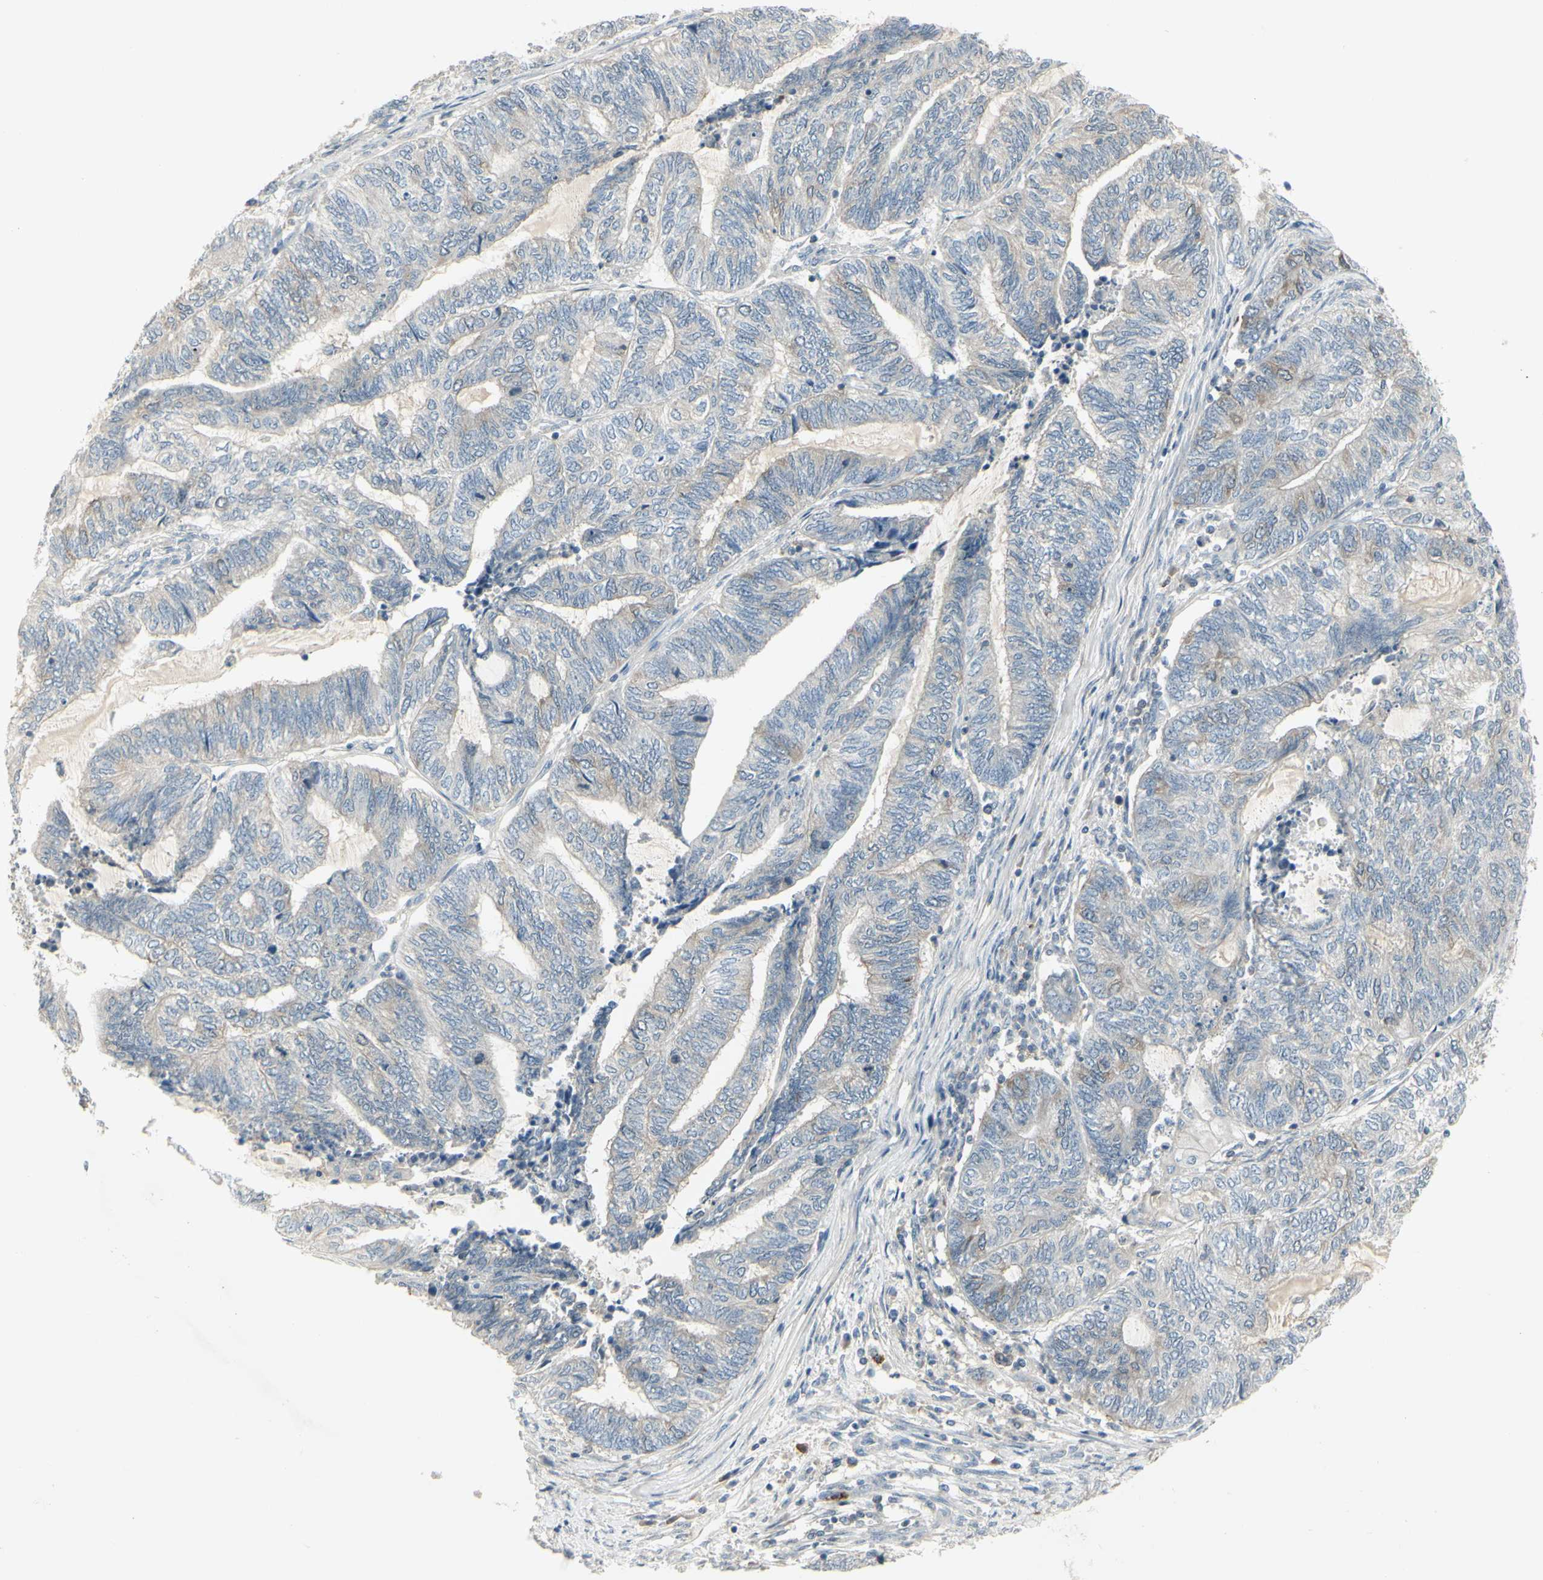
{"staining": {"intensity": "moderate", "quantity": "25%-75%", "location": "cytoplasmic/membranous"}, "tissue": "endometrial cancer", "cell_type": "Tumor cells", "image_type": "cancer", "snomed": [{"axis": "morphology", "description": "Adenocarcinoma, NOS"}, {"axis": "topography", "description": "Uterus"}, {"axis": "topography", "description": "Endometrium"}], "caption": "Immunohistochemistry of endometrial cancer (adenocarcinoma) displays medium levels of moderate cytoplasmic/membranous positivity in about 25%-75% of tumor cells.", "gene": "CCNB2", "patient": {"sex": "female", "age": 70}}